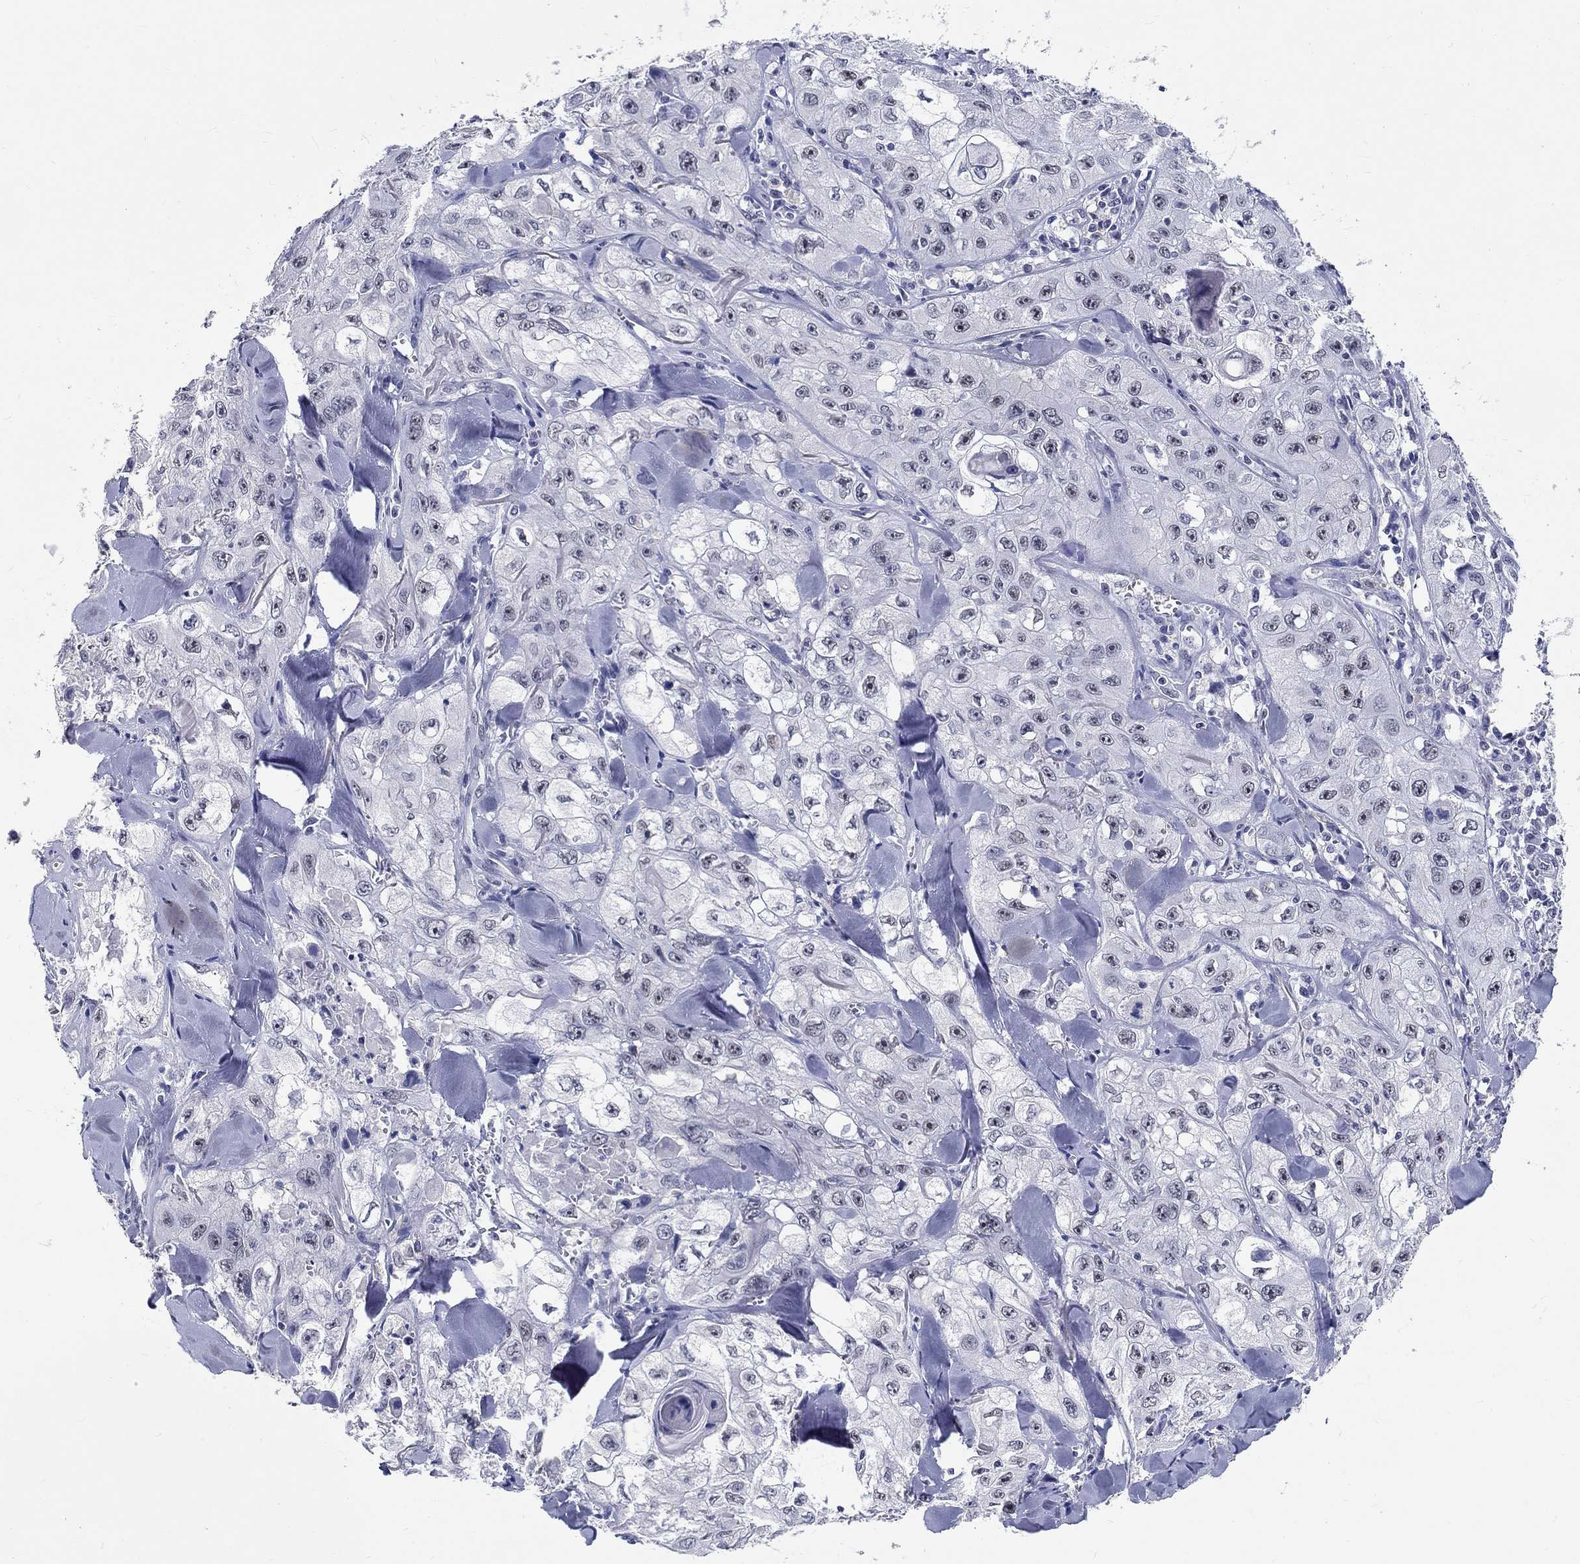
{"staining": {"intensity": "negative", "quantity": "none", "location": "none"}, "tissue": "skin cancer", "cell_type": "Tumor cells", "image_type": "cancer", "snomed": [{"axis": "morphology", "description": "Squamous cell carcinoma, NOS"}, {"axis": "topography", "description": "Skin"}, {"axis": "topography", "description": "Subcutis"}], "caption": "Immunohistochemistry (IHC) image of skin squamous cell carcinoma stained for a protein (brown), which shows no positivity in tumor cells.", "gene": "GRIN1", "patient": {"sex": "male", "age": 73}}